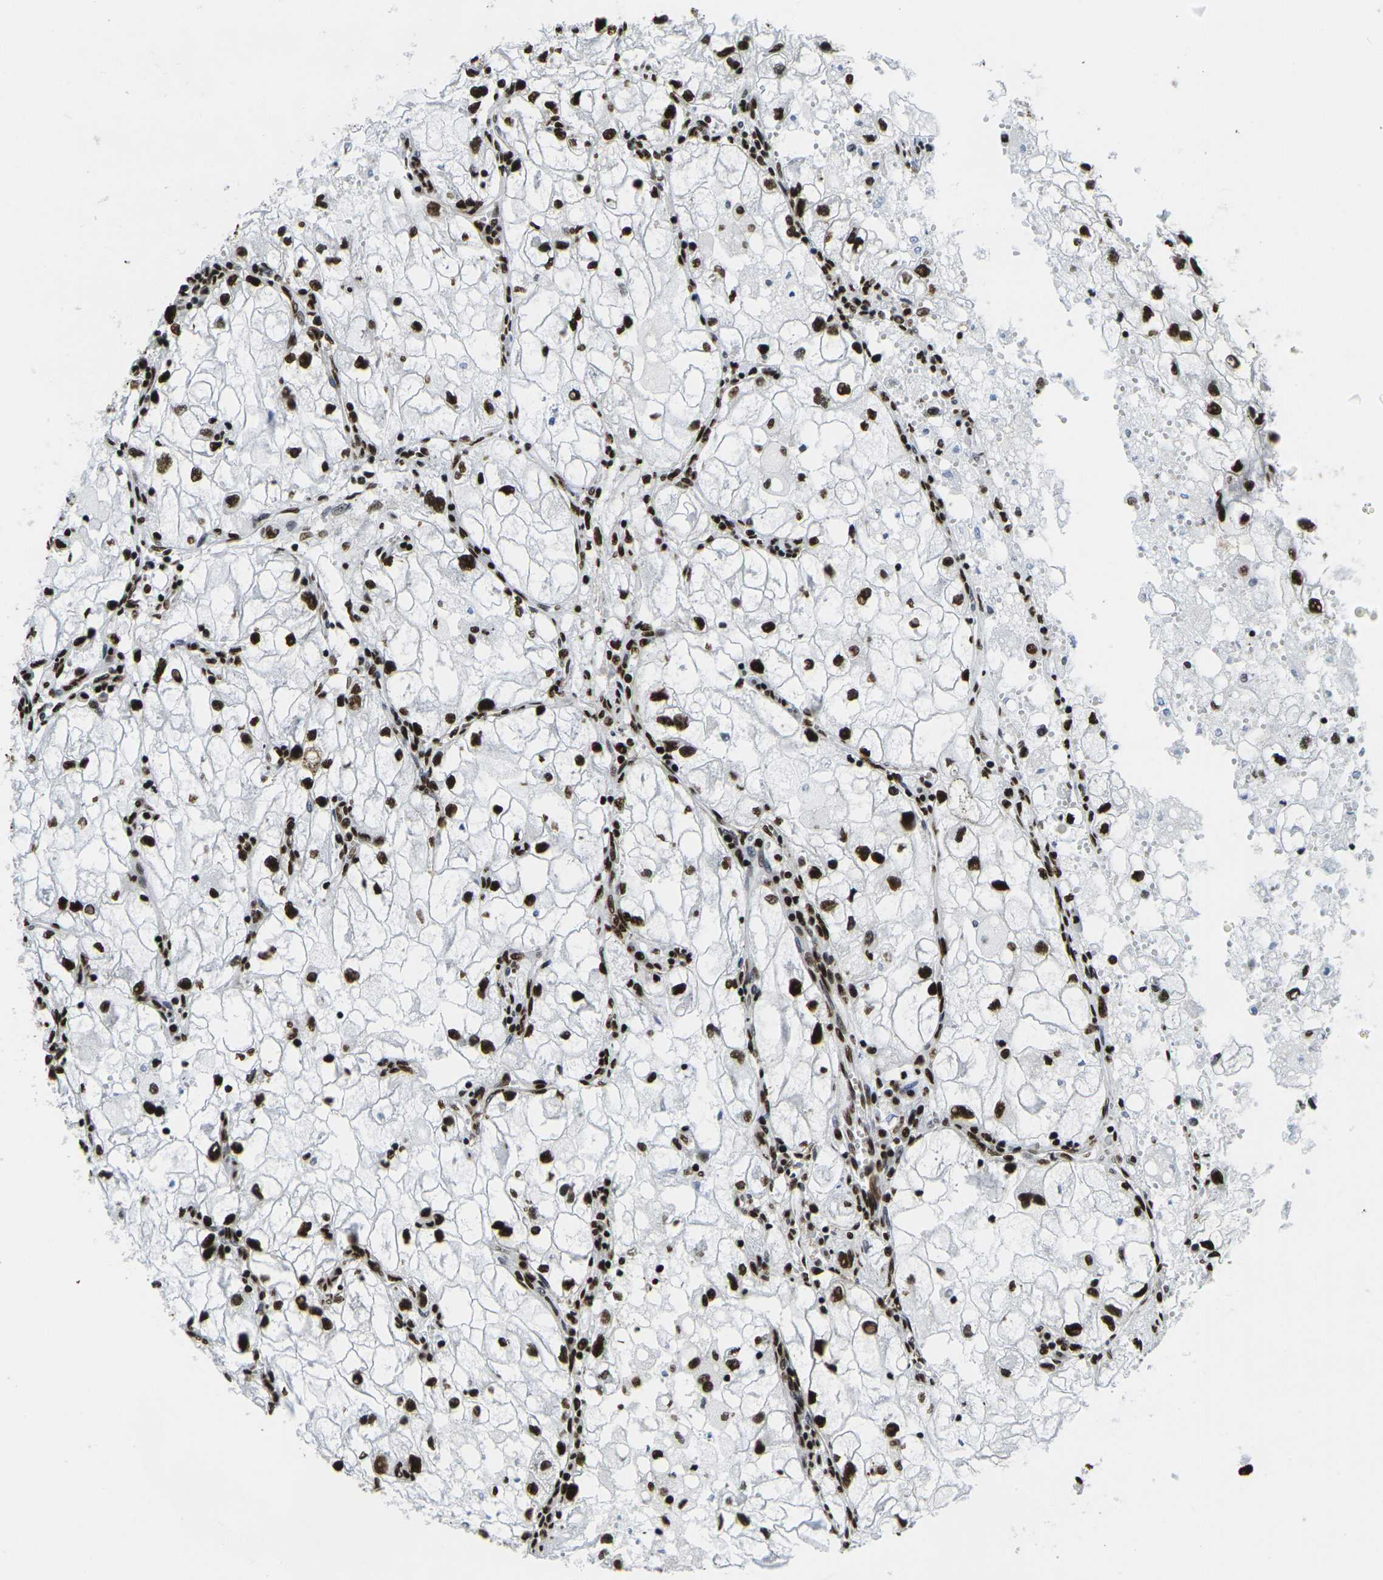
{"staining": {"intensity": "strong", "quantity": ">75%", "location": "nuclear"}, "tissue": "renal cancer", "cell_type": "Tumor cells", "image_type": "cancer", "snomed": [{"axis": "morphology", "description": "Adenocarcinoma, NOS"}, {"axis": "topography", "description": "Kidney"}], "caption": "Renal adenocarcinoma stained for a protein (brown) exhibits strong nuclear positive expression in about >75% of tumor cells.", "gene": "SMARCC1", "patient": {"sex": "female", "age": 70}}